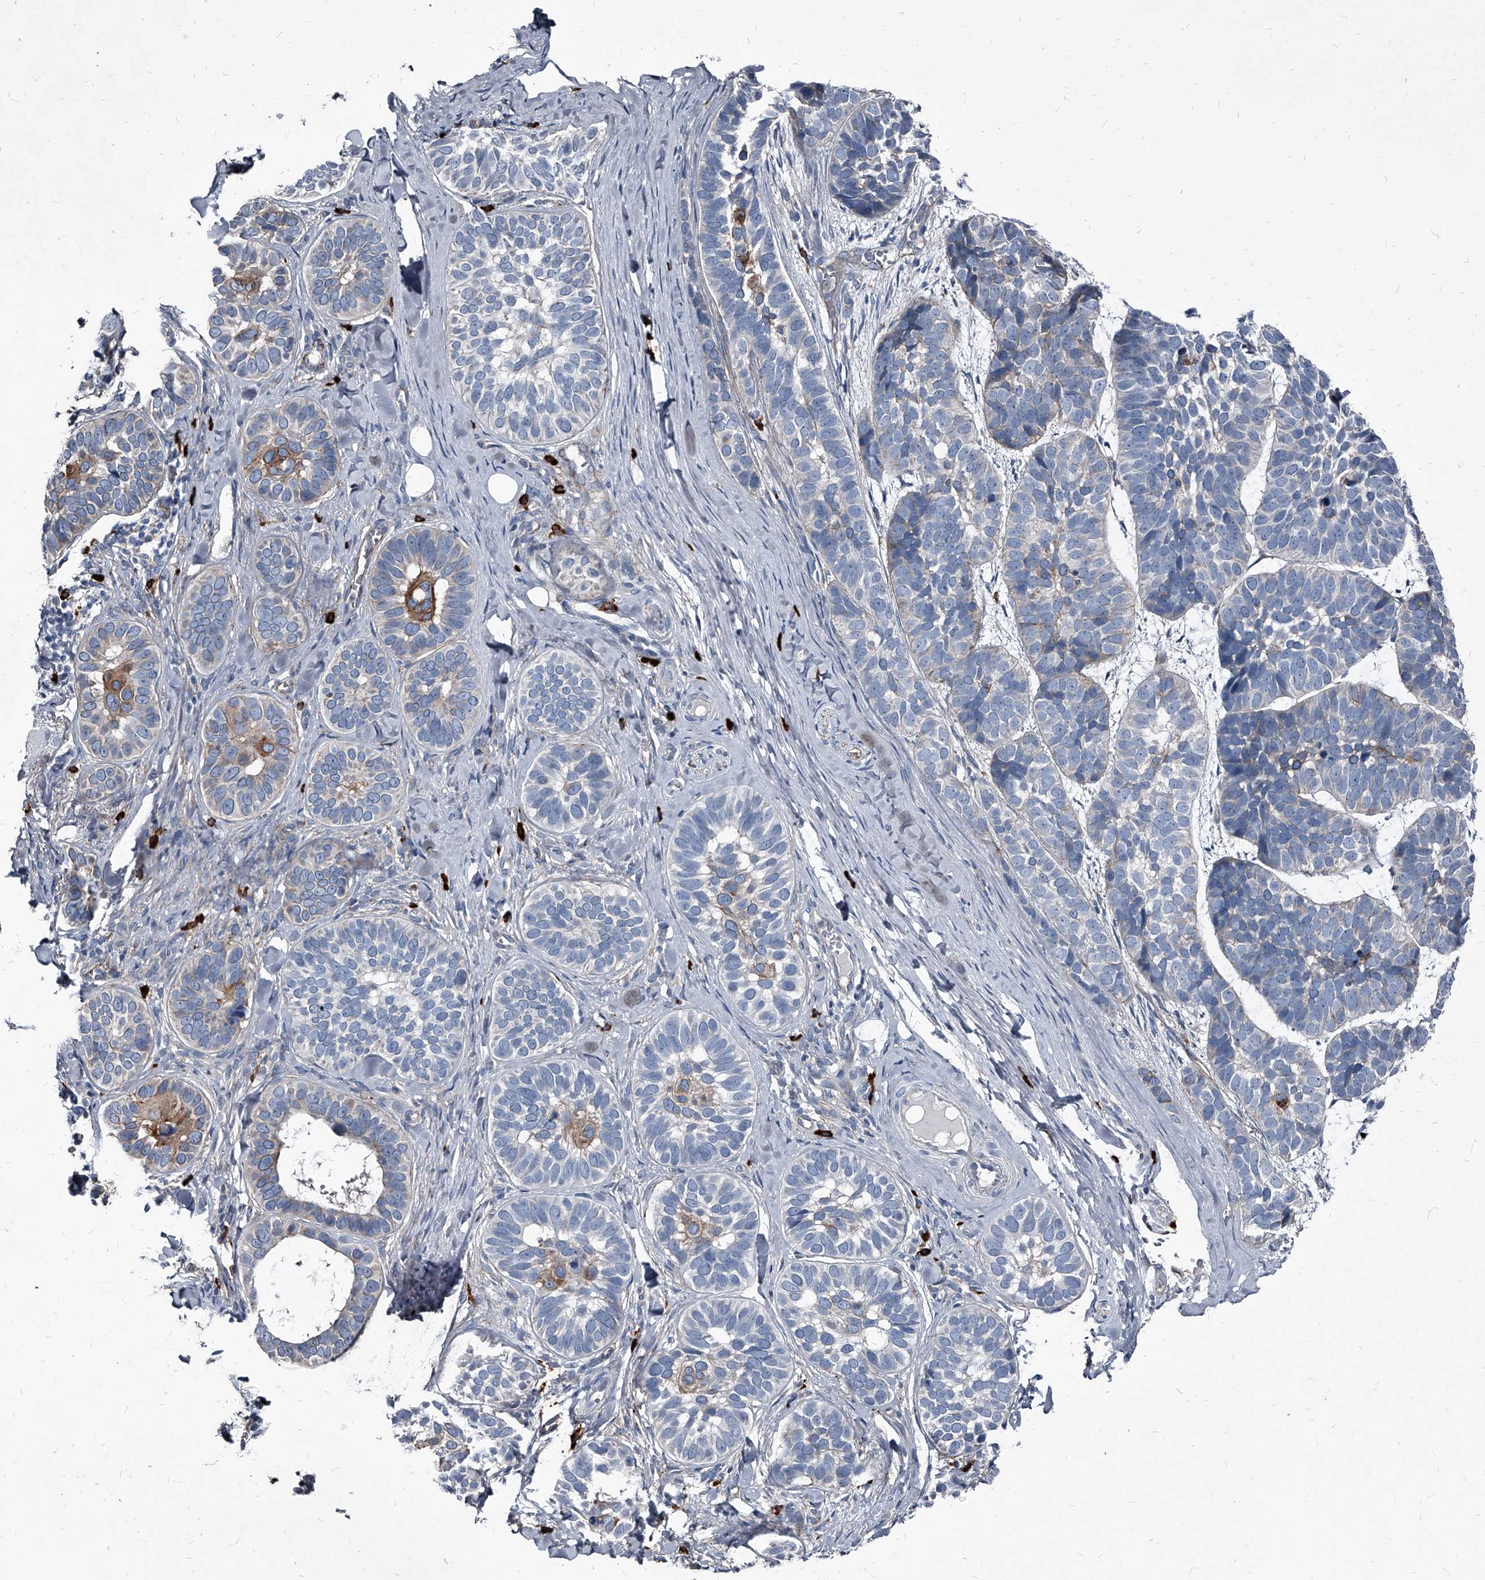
{"staining": {"intensity": "moderate", "quantity": "<25%", "location": "cytoplasmic/membranous"}, "tissue": "skin cancer", "cell_type": "Tumor cells", "image_type": "cancer", "snomed": [{"axis": "morphology", "description": "Basal cell carcinoma"}, {"axis": "topography", "description": "Skin"}], "caption": "Protein expression analysis of skin cancer (basal cell carcinoma) reveals moderate cytoplasmic/membranous positivity in approximately <25% of tumor cells.", "gene": "PGLYRP3", "patient": {"sex": "male", "age": 62}}